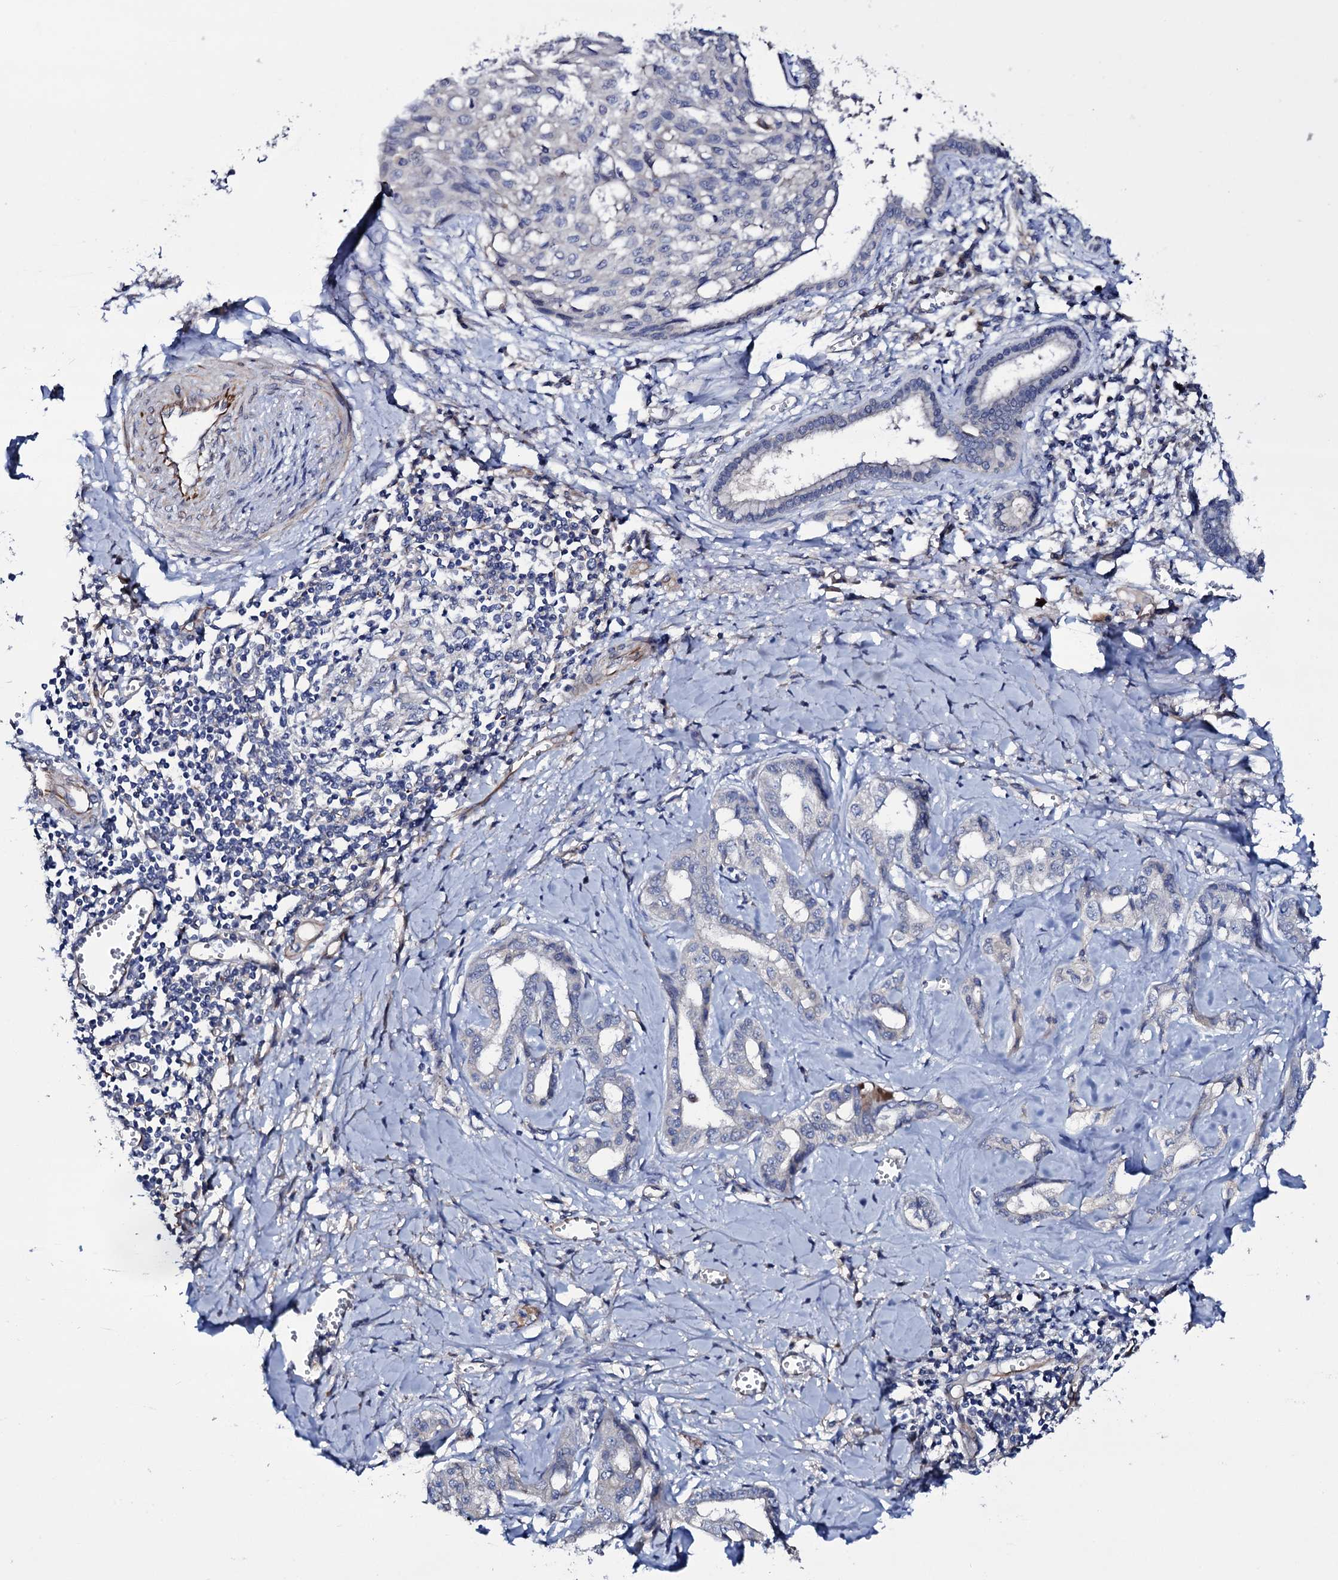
{"staining": {"intensity": "negative", "quantity": "none", "location": "none"}, "tissue": "liver cancer", "cell_type": "Tumor cells", "image_type": "cancer", "snomed": [{"axis": "morphology", "description": "Cholangiocarcinoma"}, {"axis": "topography", "description": "Liver"}], "caption": "Immunohistochemistry (IHC) of human cholangiocarcinoma (liver) demonstrates no expression in tumor cells.", "gene": "BCL2L14", "patient": {"sex": "female", "age": 77}}